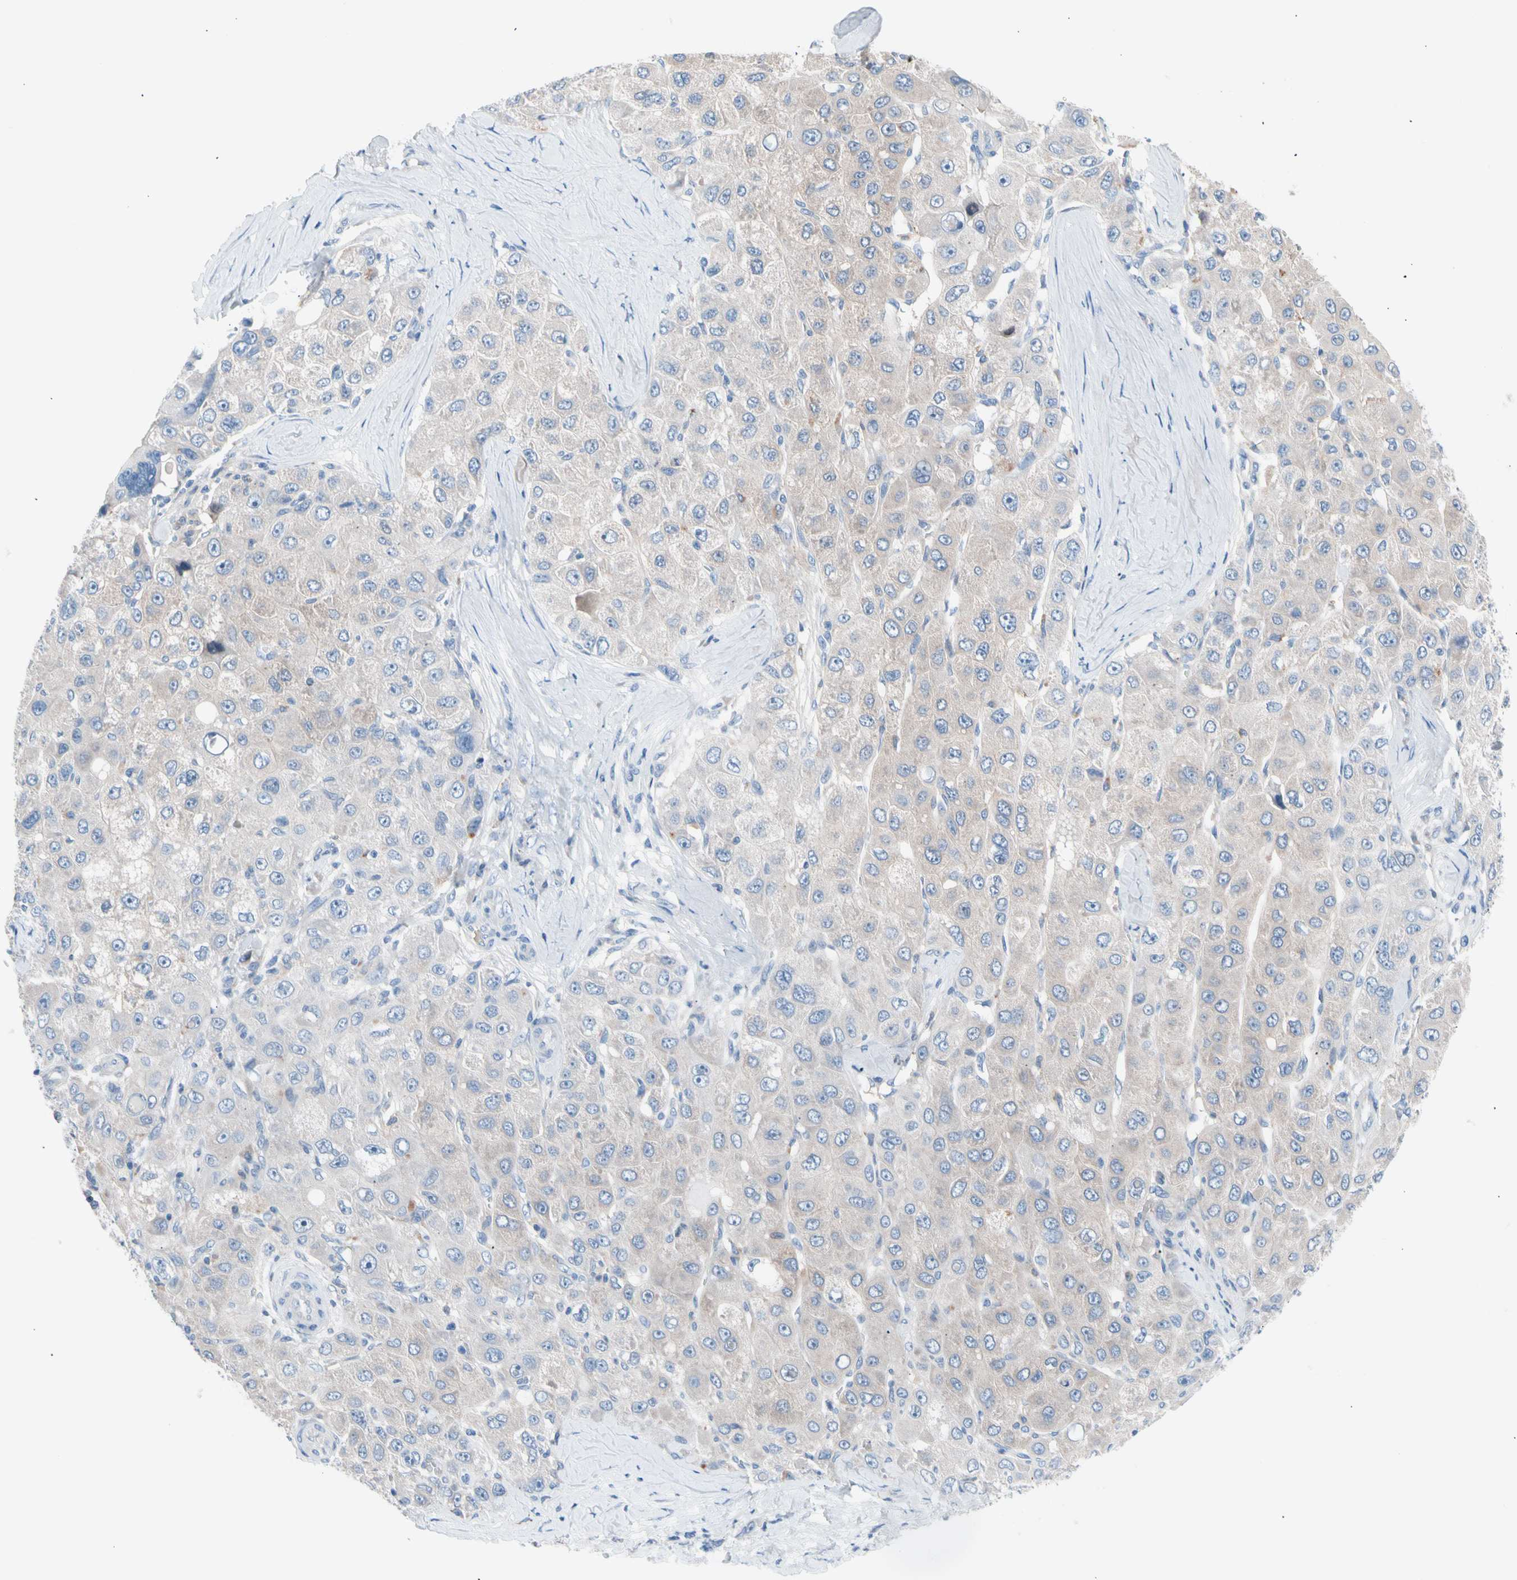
{"staining": {"intensity": "weak", "quantity": "25%-75%", "location": "cytoplasmic/membranous"}, "tissue": "liver cancer", "cell_type": "Tumor cells", "image_type": "cancer", "snomed": [{"axis": "morphology", "description": "Carcinoma, Hepatocellular, NOS"}, {"axis": "topography", "description": "Liver"}], "caption": "Hepatocellular carcinoma (liver) was stained to show a protein in brown. There is low levels of weak cytoplasmic/membranous staining in about 25%-75% of tumor cells.", "gene": "CASQ1", "patient": {"sex": "male", "age": 80}}